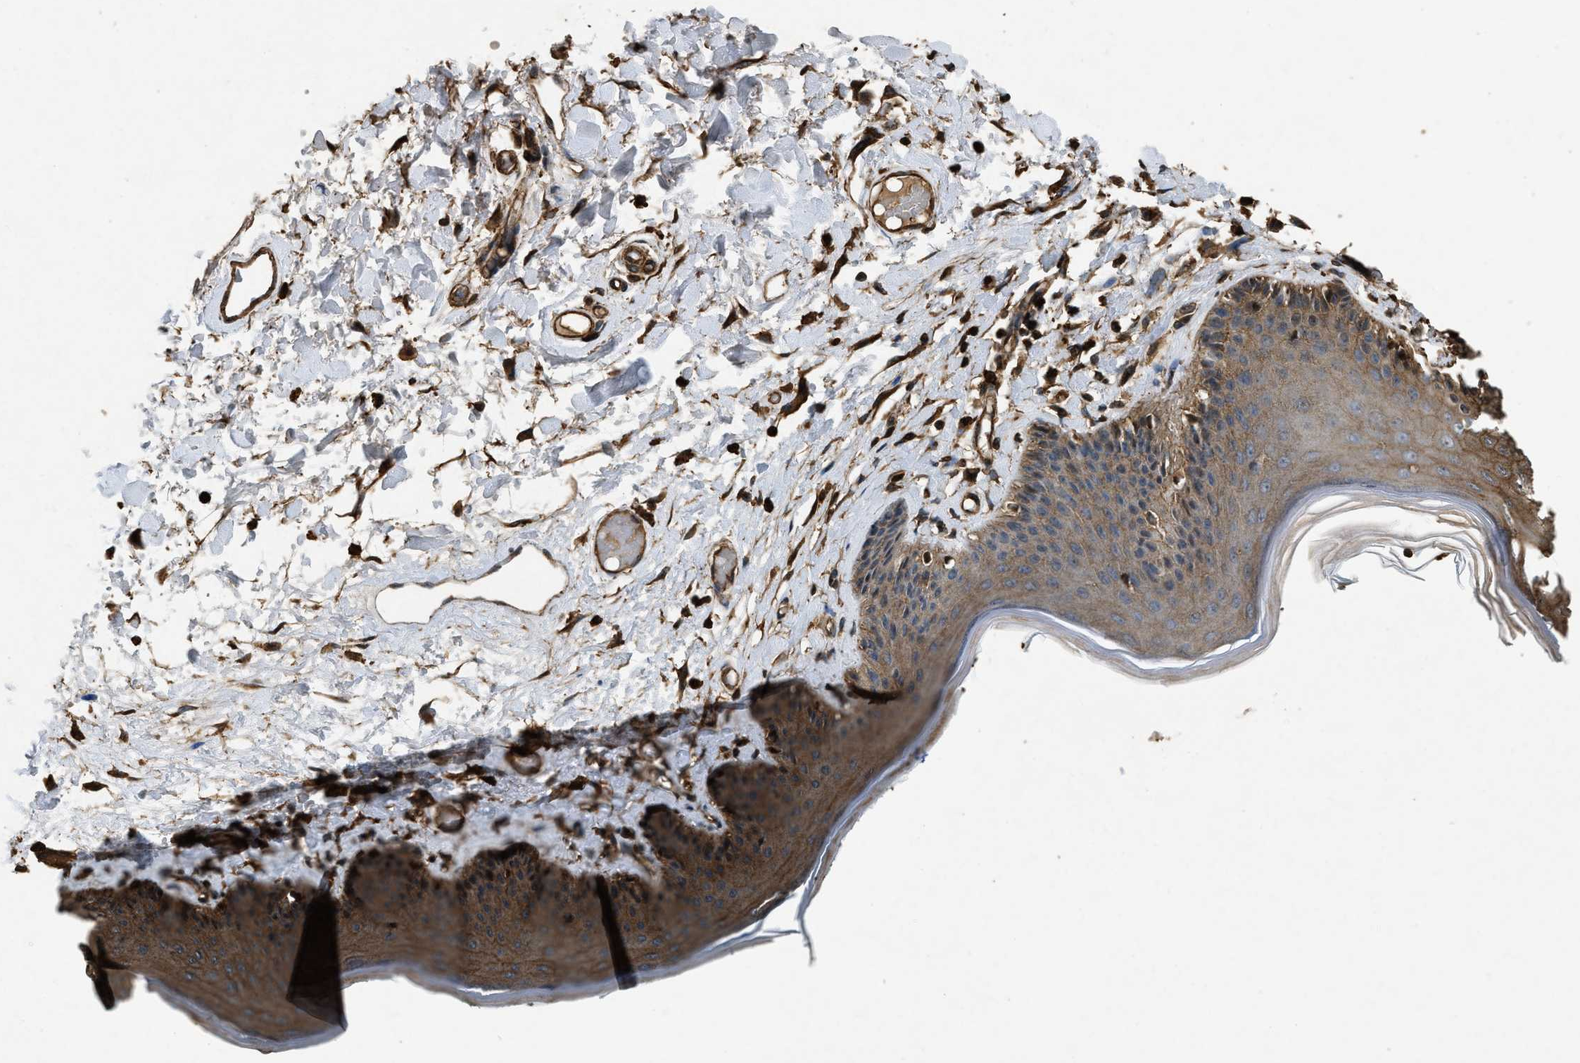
{"staining": {"intensity": "moderate", "quantity": ">75%", "location": "cytoplasmic/membranous"}, "tissue": "skin", "cell_type": "Epidermal cells", "image_type": "normal", "snomed": [{"axis": "morphology", "description": "Normal tissue, NOS"}, {"axis": "topography", "description": "Vulva"}], "caption": "The image shows a brown stain indicating the presence of a protein in the cytoplasmic/membranous of epidermal cells in skin. Nuclei are stained in blue.", "gene": "YARS1", "patient": {"sex": "female", "age": 73}}